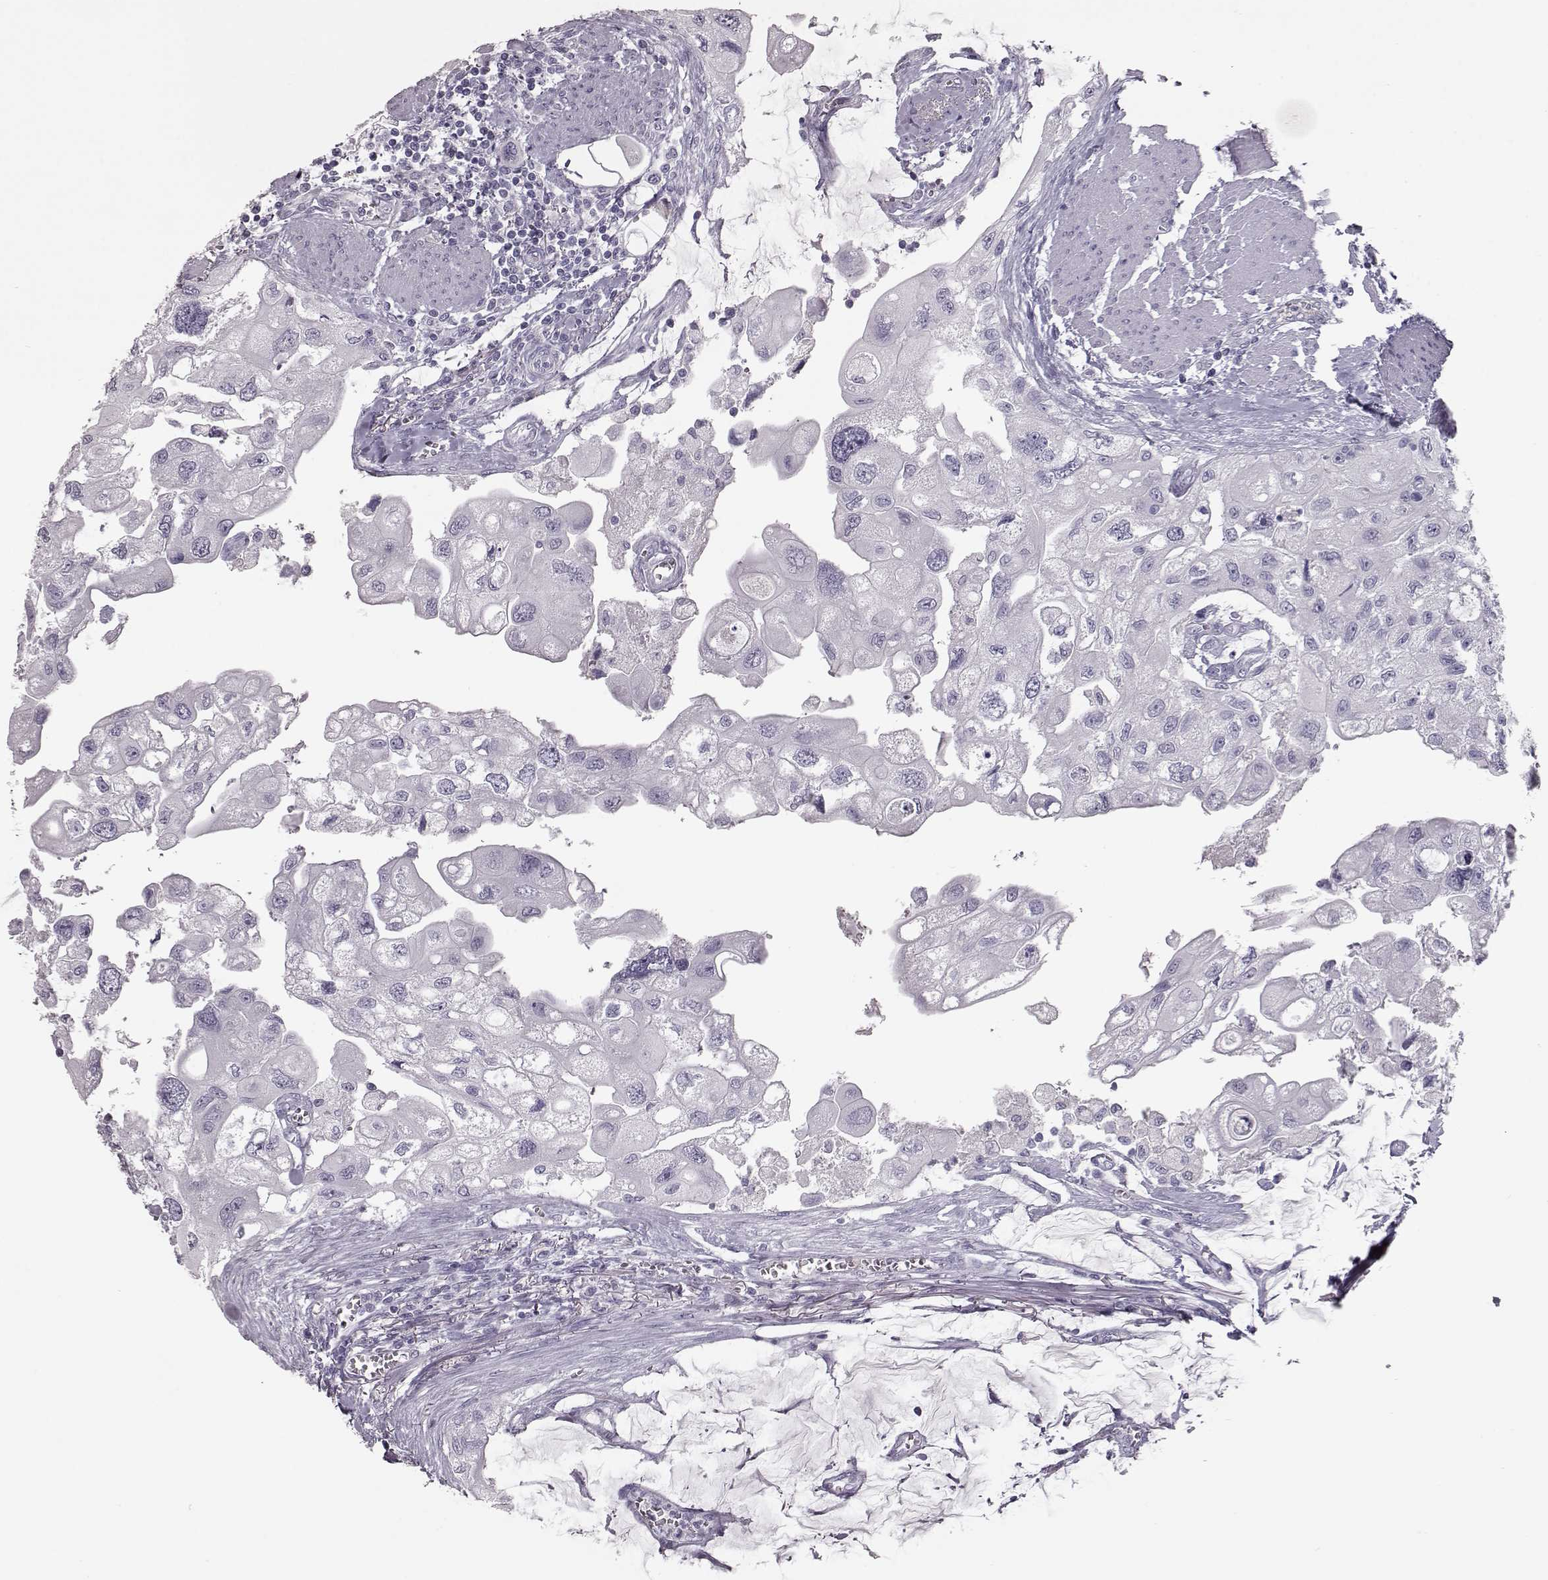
{"staining": {"intensity": "negative", "quantity": "none", "location": "none"}, "tissue": "urothelial cancer", "cell_type": "Tumor cells", "image_type": "cancer", "snomed": [{"axis": "morphology", "description": "Urothelial carcinoma, High grade"}, {"axis": "topography", "description": "Urinary bladder"}], "caption": "Immunohistochemistry image of neoplastic tissue: human urothelial carcinoma (high-grade) stained with DAB exhibits no significant protein positivity in tumor cells.", "gene": "CCL19", "patient": {"sex": "male", "age": 59}}